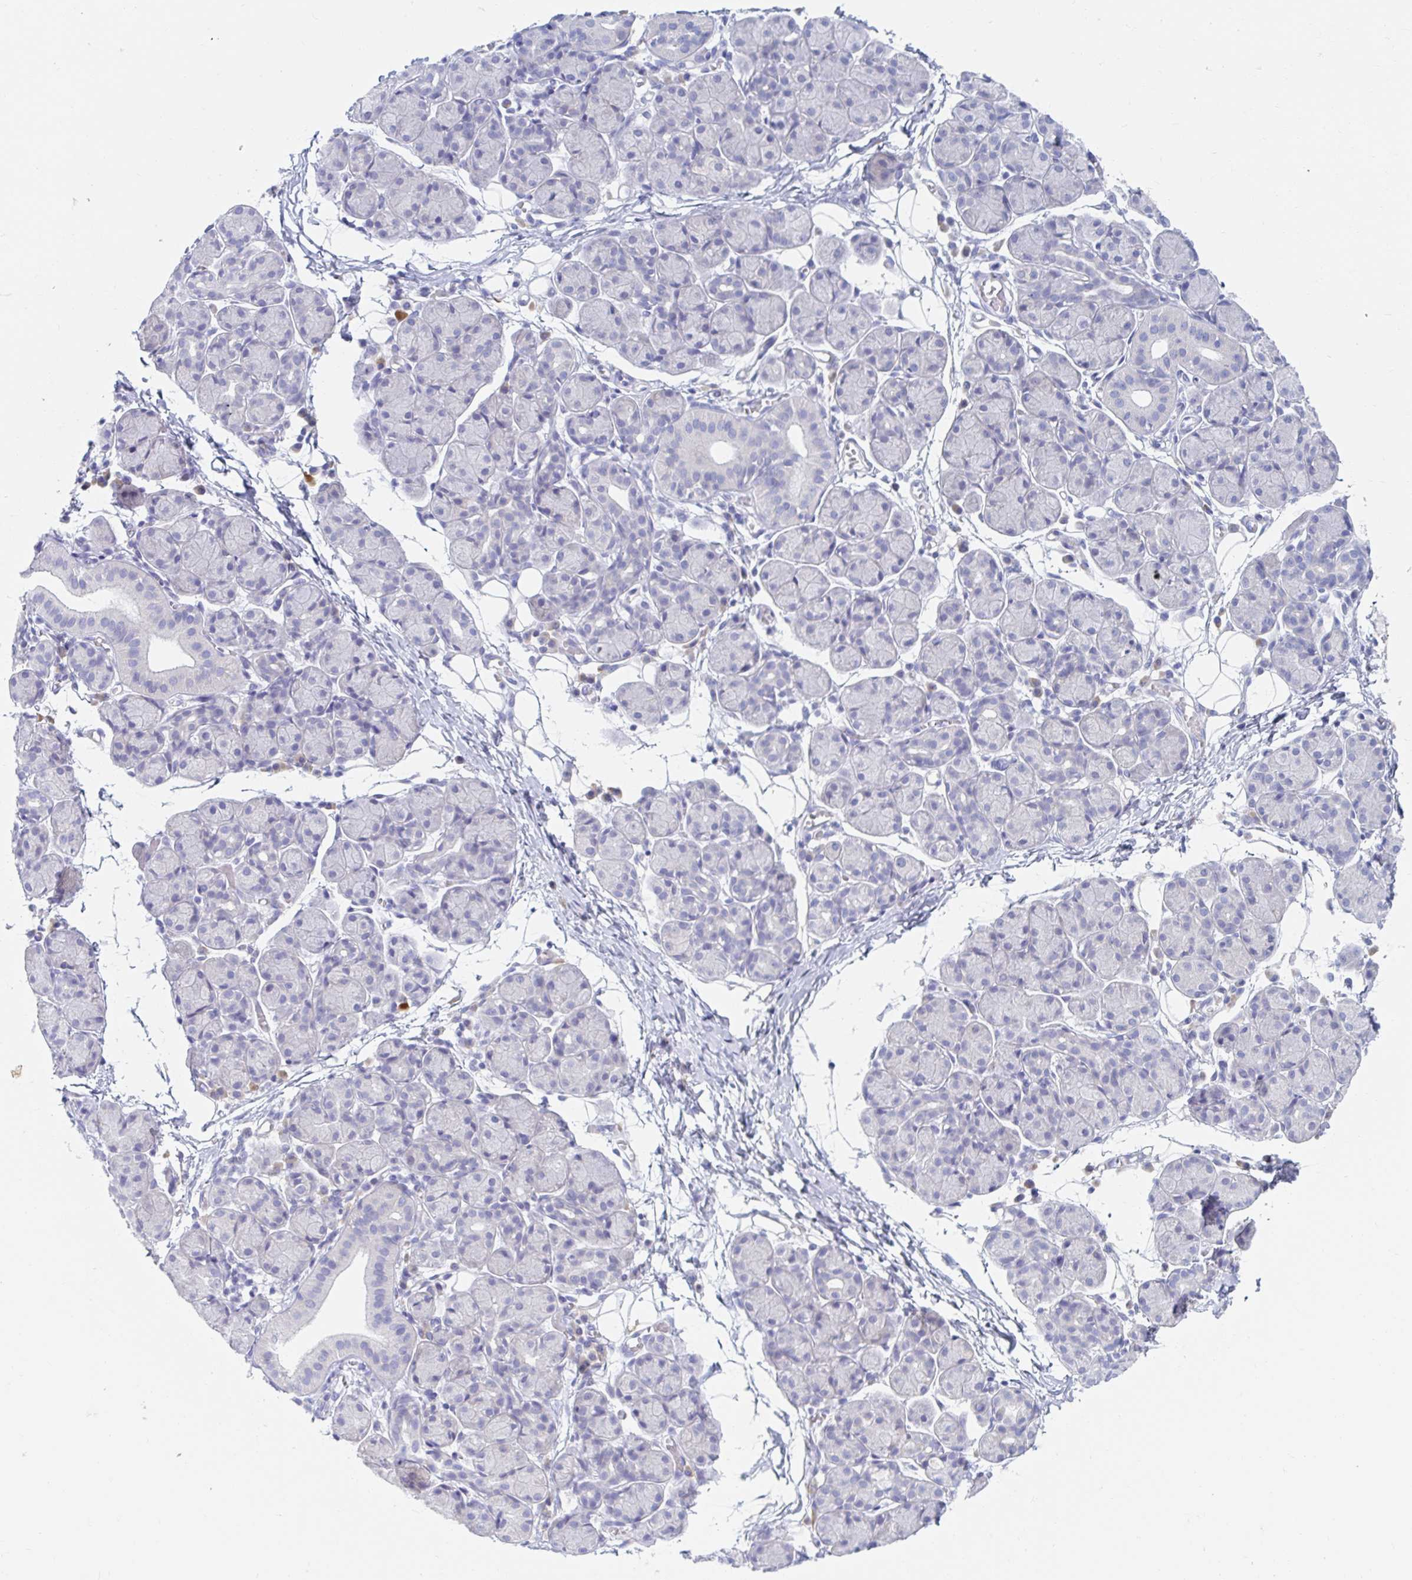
{"staining": {"intensity": "negative", "quantity": "none", "location": "none"}, "tissue": "salivary gland", "cell_type": "Glandular cells", "image_type": "normal", "snomed": [{"axis": "morphology", "description": "Normal tissue, NOS"}, {"axis": "morphology", "description": "Inflammation, NOS"}, {"axis": "topography", "description": "Lymph node"}, {"axis": "topography", "description": "Salivary gland"}], "caption": "This is an IHC image of normal human salivary gland. There is no positivity in glandular cells.", "gene": "MYLK2", "patient": {"sex": "male", "age": 3}}